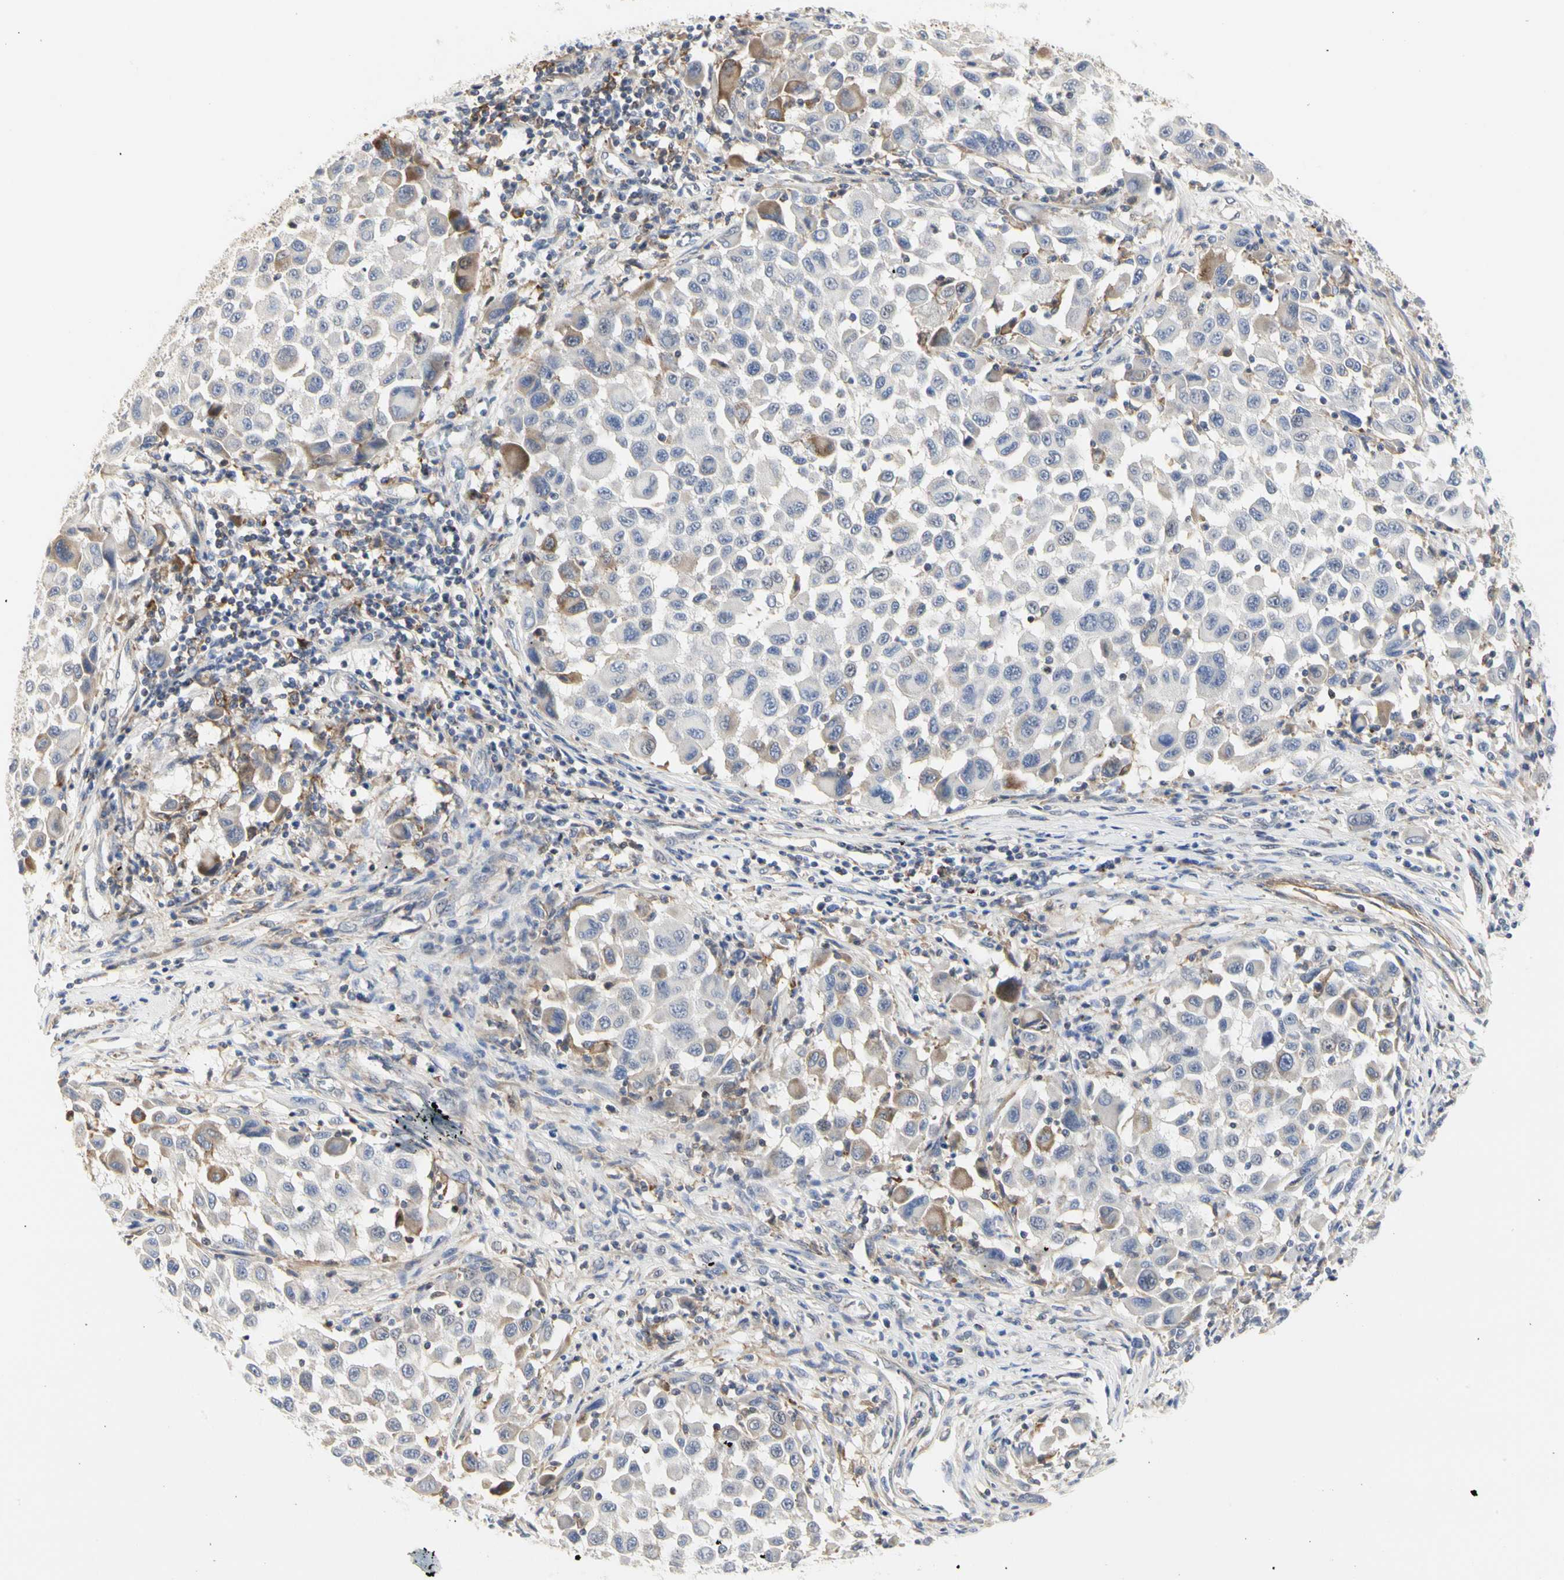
{"staining": {"intensity": "moderate", "quantity": "<25%", "location": "cytoplasmic/membranous"}, "tissue": "melanoma", "cell_type": "Tumor cells", "image_type": "cancer", "snomed": [{"axis": "morphology", "description": "Malignant melanoma, Metastatic site"}, {"axis": "topography", "description": "Lymph node"}], "caption": "About <25% of tumor cells in human melanoma display moderate cytoplasmic/membranous protein expression as visualized by brown immunohistochemical staining.", "gene": "SHANK2", "patient": {"sex": "male", "age": 61}}